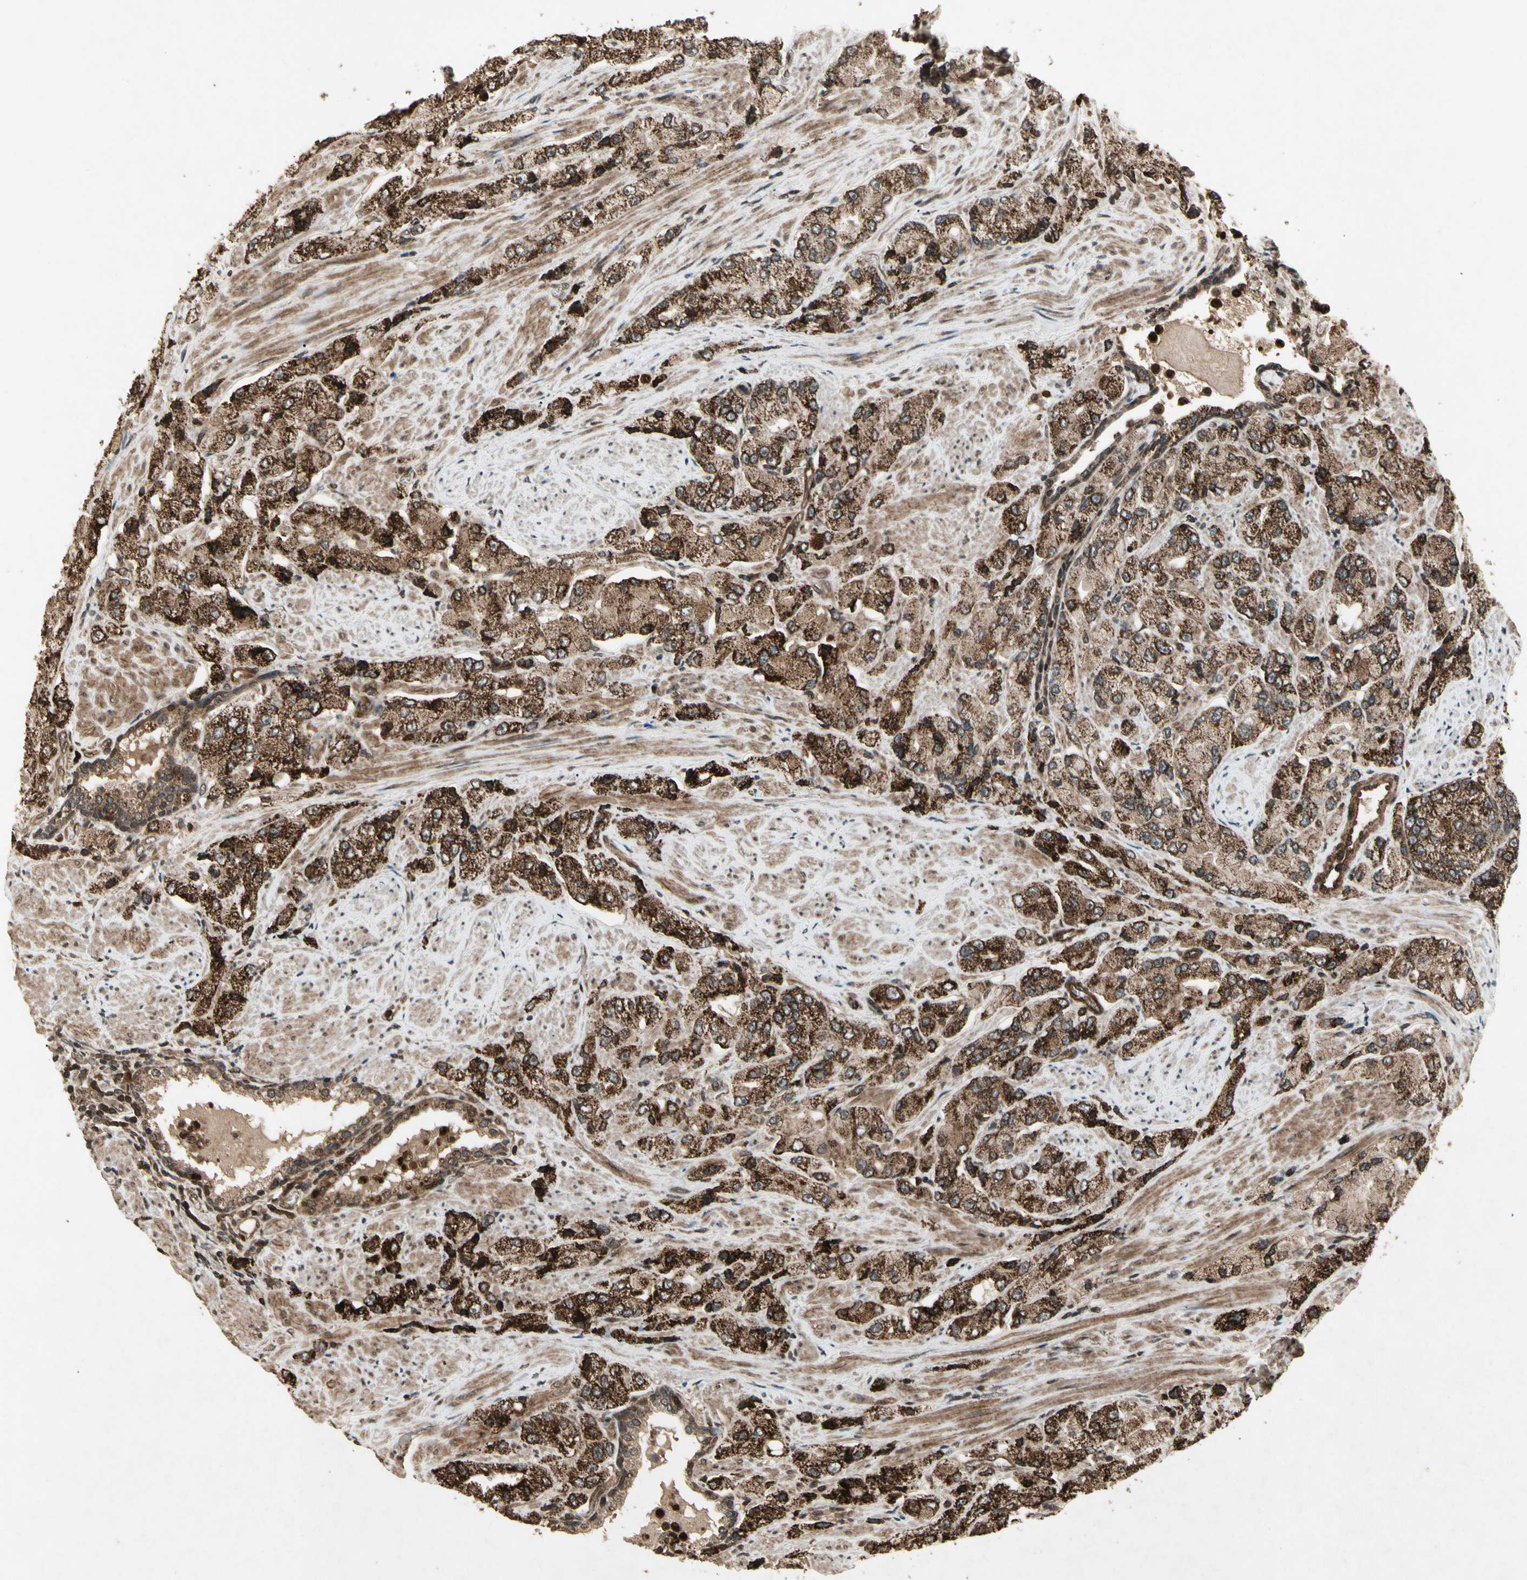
{"staining": {"intensity": "strong", "quantity": ">75%", "location": "cytoplasmic/membranous"}, "tissue": "prostate cancer", "cell_type": "Tumor cells", "image_type": "cancer", "snomed": [{"axis": "morphology", "description": "Adenocarcinoma, High grade"}, {"axis": "topography", "description": "Prostate"}], "caption": "The immunohistochemical stain labels strong cytoplasmic/membranous expression in tumor cells of prostate high-grade adenocarcinoma tissue.", "gene": "GLRX", "patient": {"sex": "male", "age": 58}}